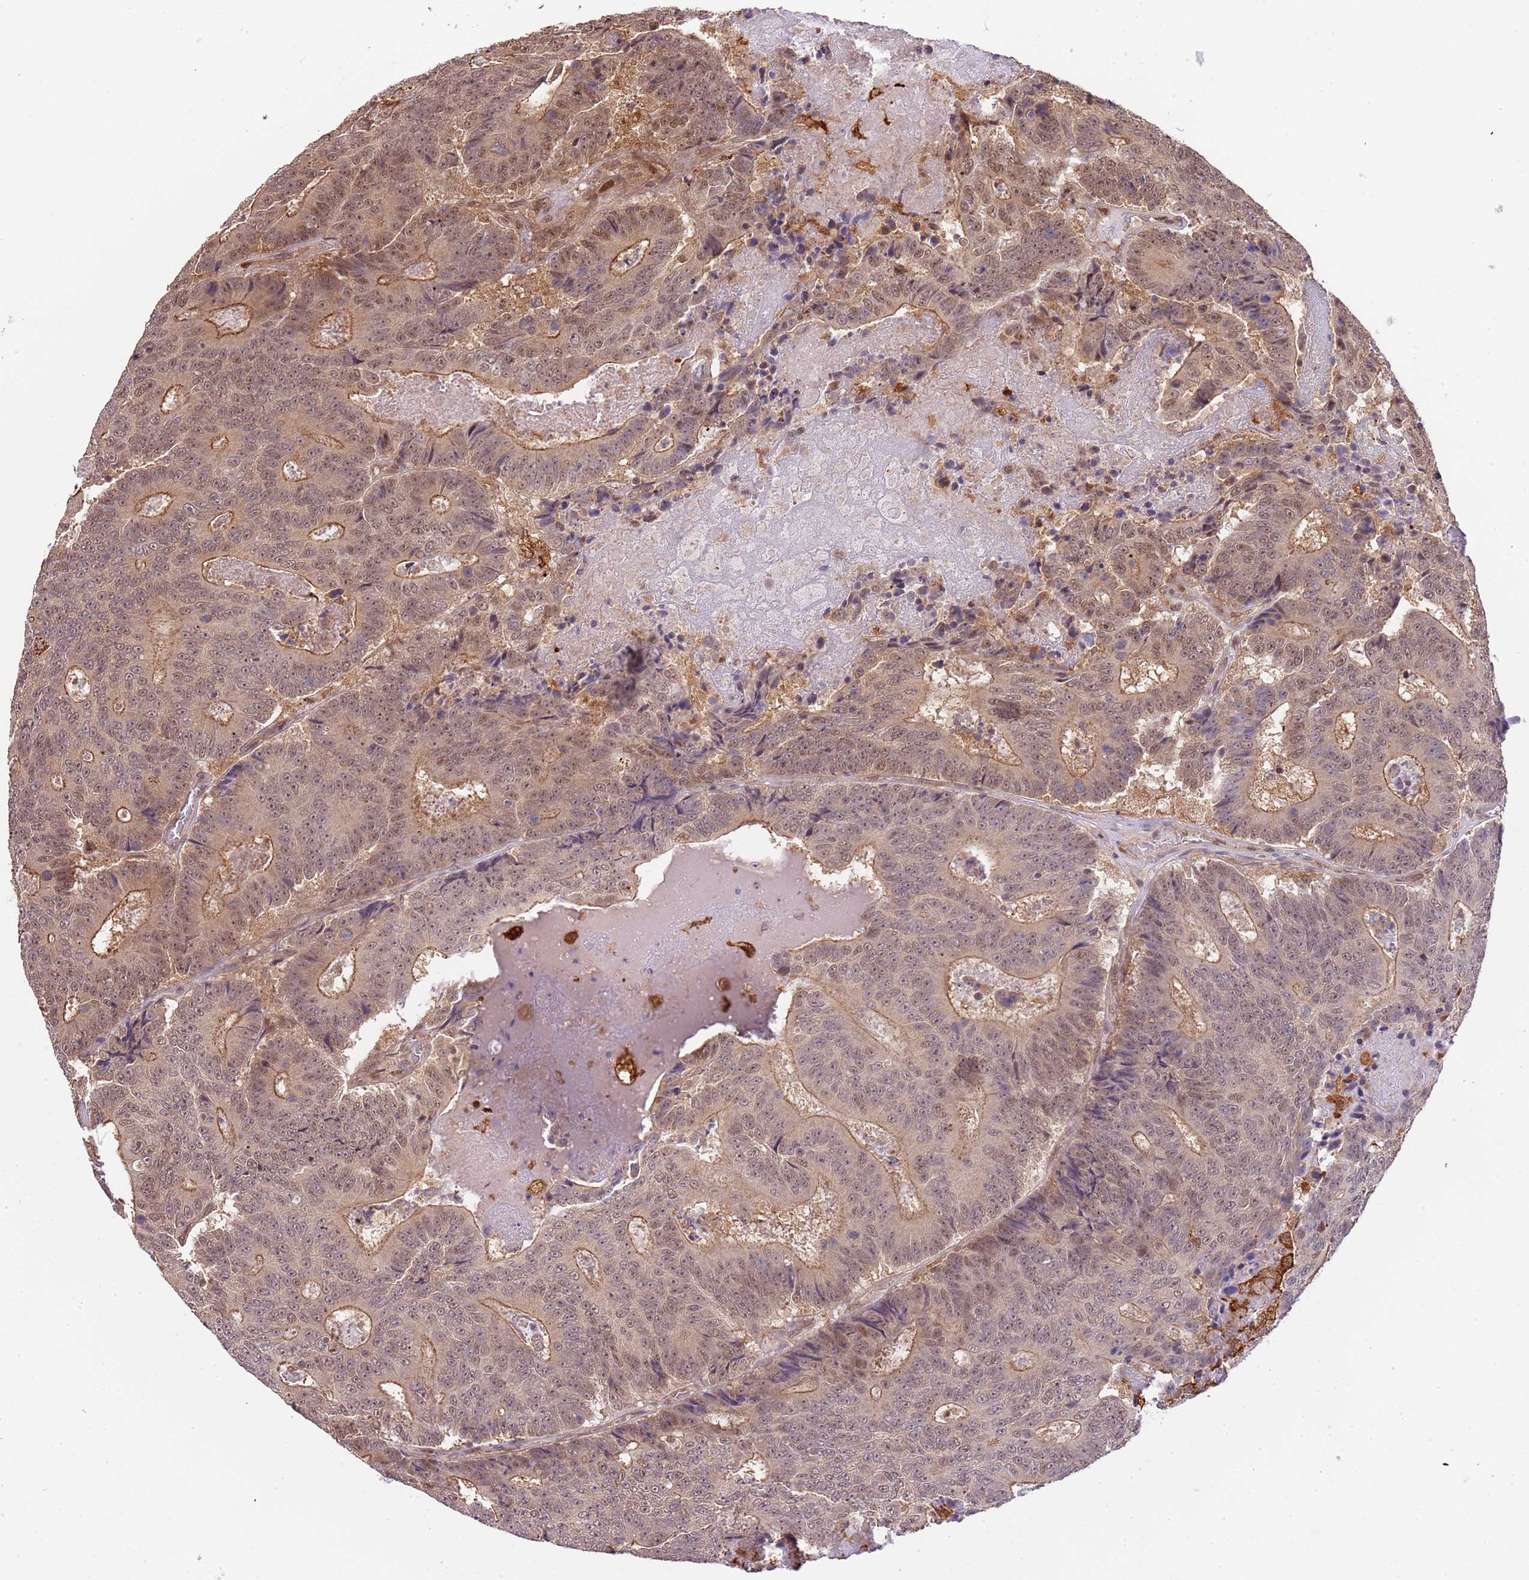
{"staining": {"intensity": "moderate", "quantity": "25%-75%", "location": "cytoplasmic/membranous,nuclear"}, "tissue": "colorectal cancer", "cell_type": "Tumor cells", "image_type": "cancer", "snomed": [{"axis": "morphology", "description": "Adenocarcinoma, NOS"}, {"axis": "topography", "description": "Colon"}], "caption": "Human colorectal cancer (adenocarcinoma) stained with a protein marker exhibits moderate staining in tumor cells.", "gene": "PLSCR5", "patient": {"sex": "male", "age": 83}}